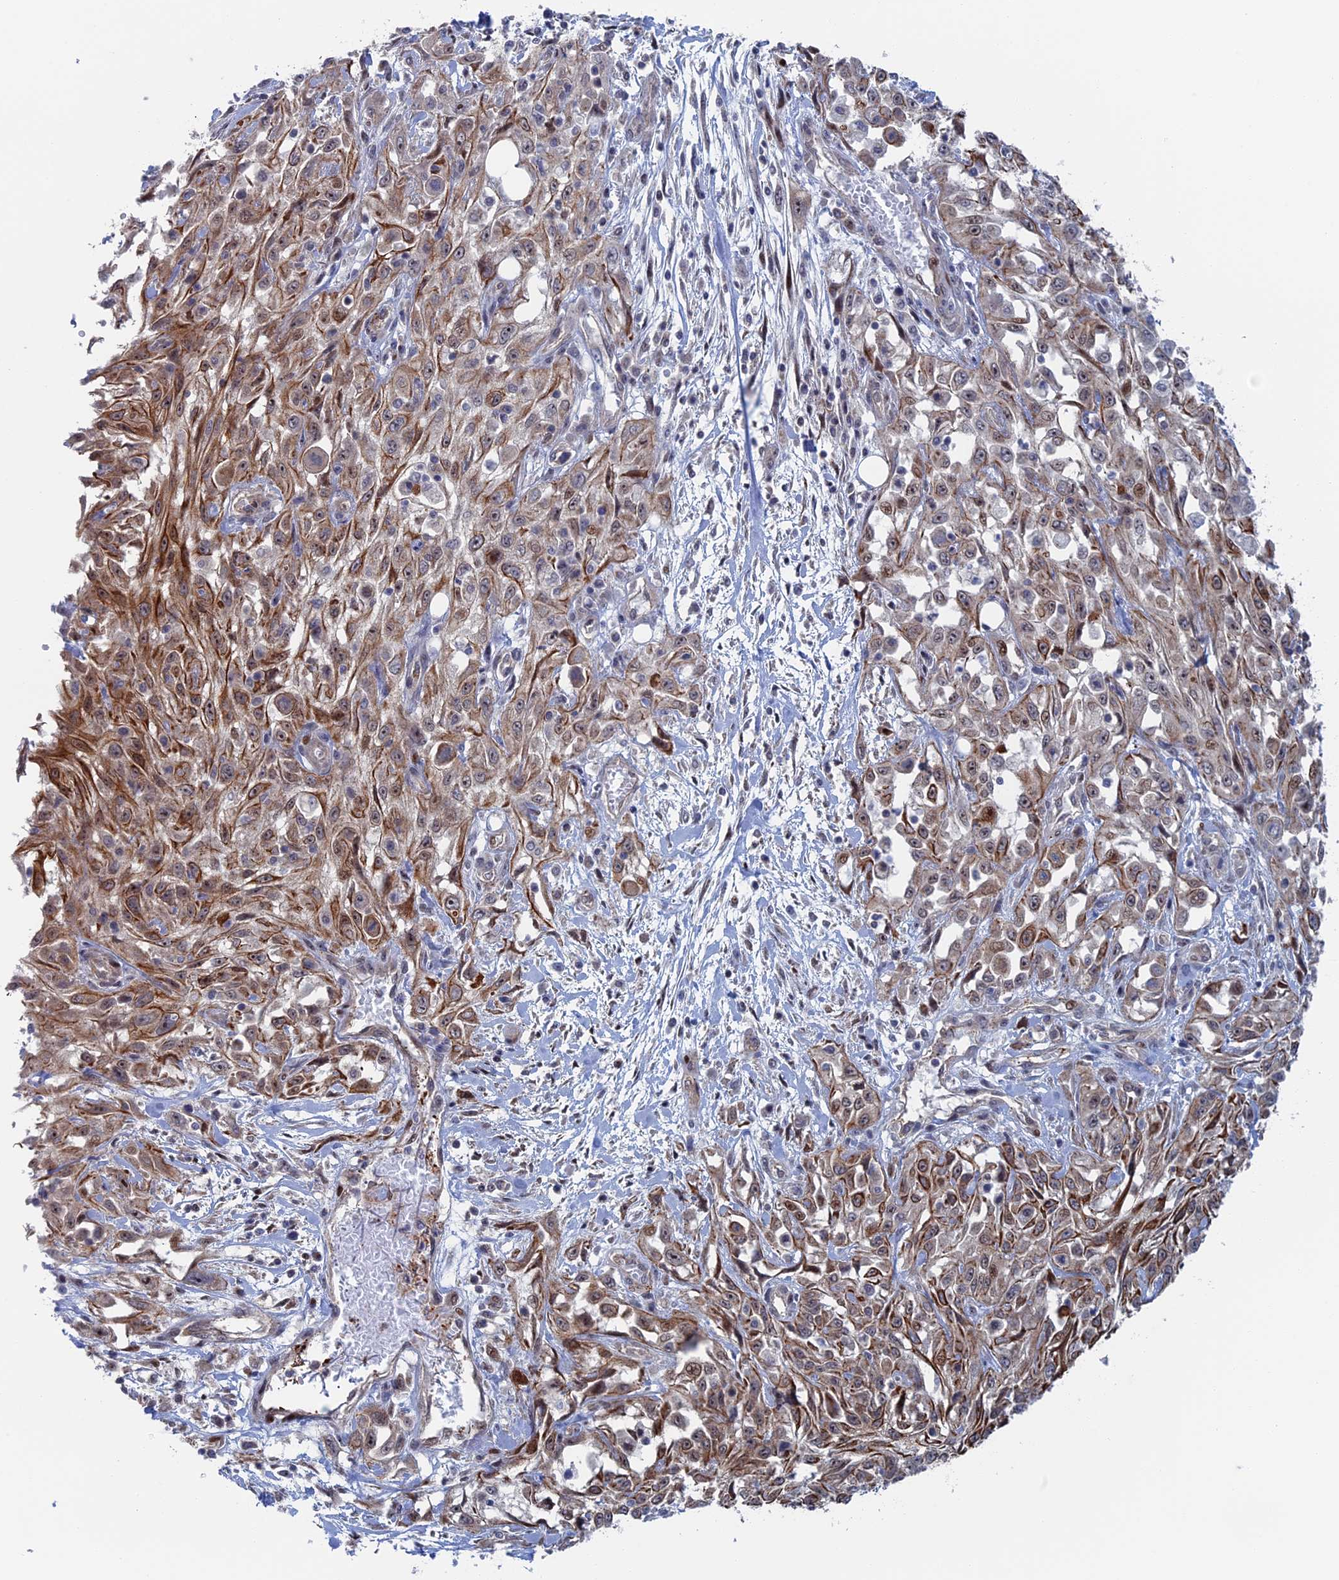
{"staining": {"intensity": "moderate", "quantity": ">75%", "location": "cytoplasmic/membranous,nuclear"}, "tissue": "skin cancer", "cell_type": "Tumor cells", "image_type": "cancer", "snomed": [{"axis": "morphology", "description": "Squamous cell carcinoma, NOS"}, {"axis": "morphology", "description": "Squamous cell carcinoma, metastatic, NOS"}, {"axis": "topography", "description": "Skin"}, {"axis": "topography", "description": "Lymph node"}], "caption": "Immunohistochemical staining of squamous cell carcinoma (skin) shows medium levels of moderate cytoplasmic/membranous and nuclear protein expression in approximately >75% of tumor cells.", "gene": "IL7", "patient": {"sex": "male", "age": 75}}